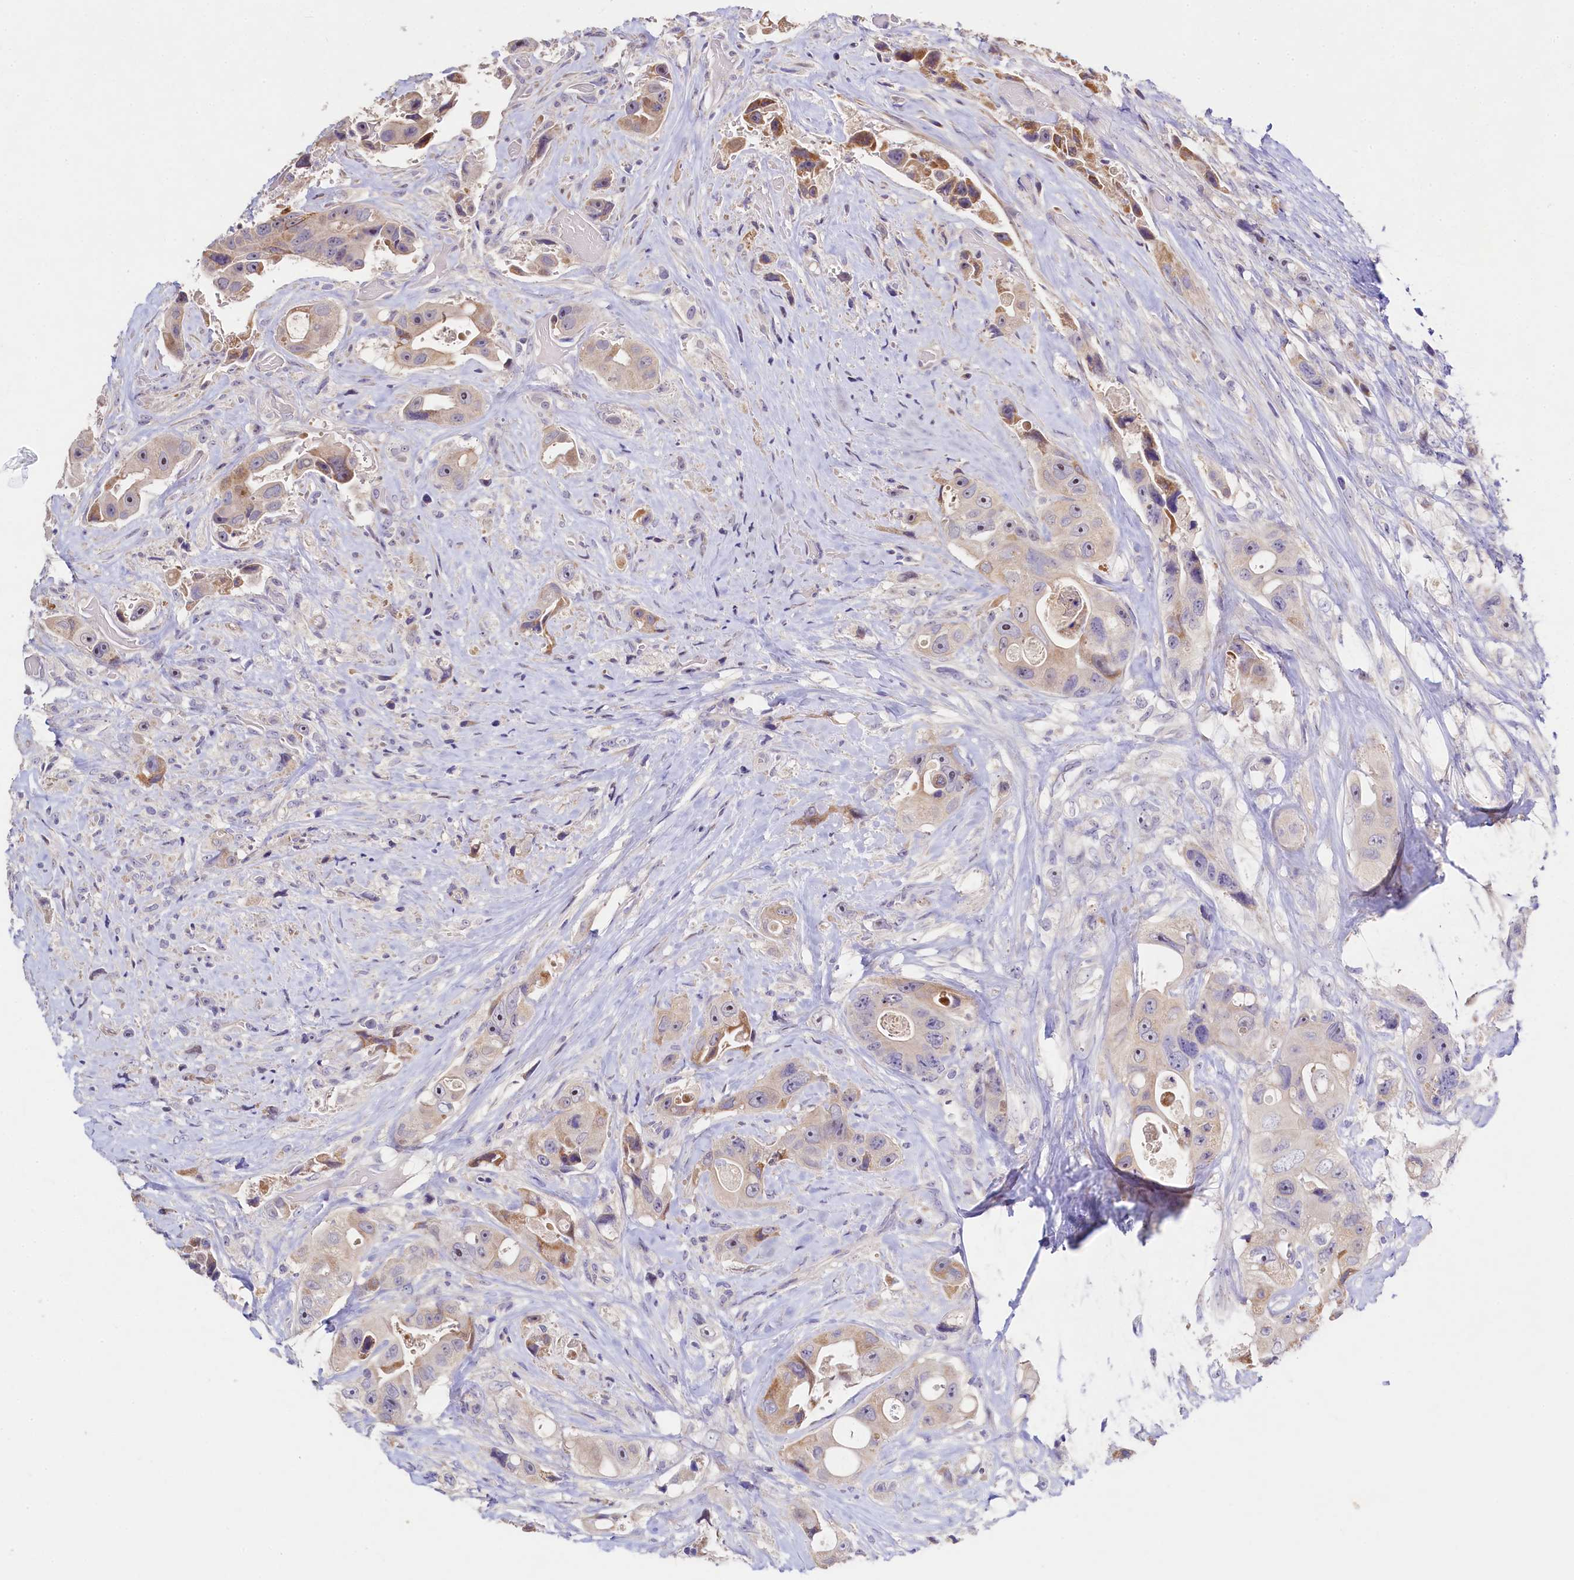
{"staining": {"intensity": "negative", "quantity": "none", "location": "none"}, "tissue": "colorectal cancer", "cell_type": "Tumor cells", "image_type": "cancer", "snomed": [{"axis": "morphology", "description": "Adenocarcinoma, NOS"}, {"axis": "topography", "description": "Colon"}], "caption": "High power microscopy histopathology image of an IHC image of colorectal cancer, revealing no significant positivity in tumor cells. The staining was performed using DAB to visualize the protein expression in brown, while the nuclei were stained in blue with hematoxylin (Magnification: 20x).", "gene": "FXYD6", "patient": {"sex": "female", "age": 46}}